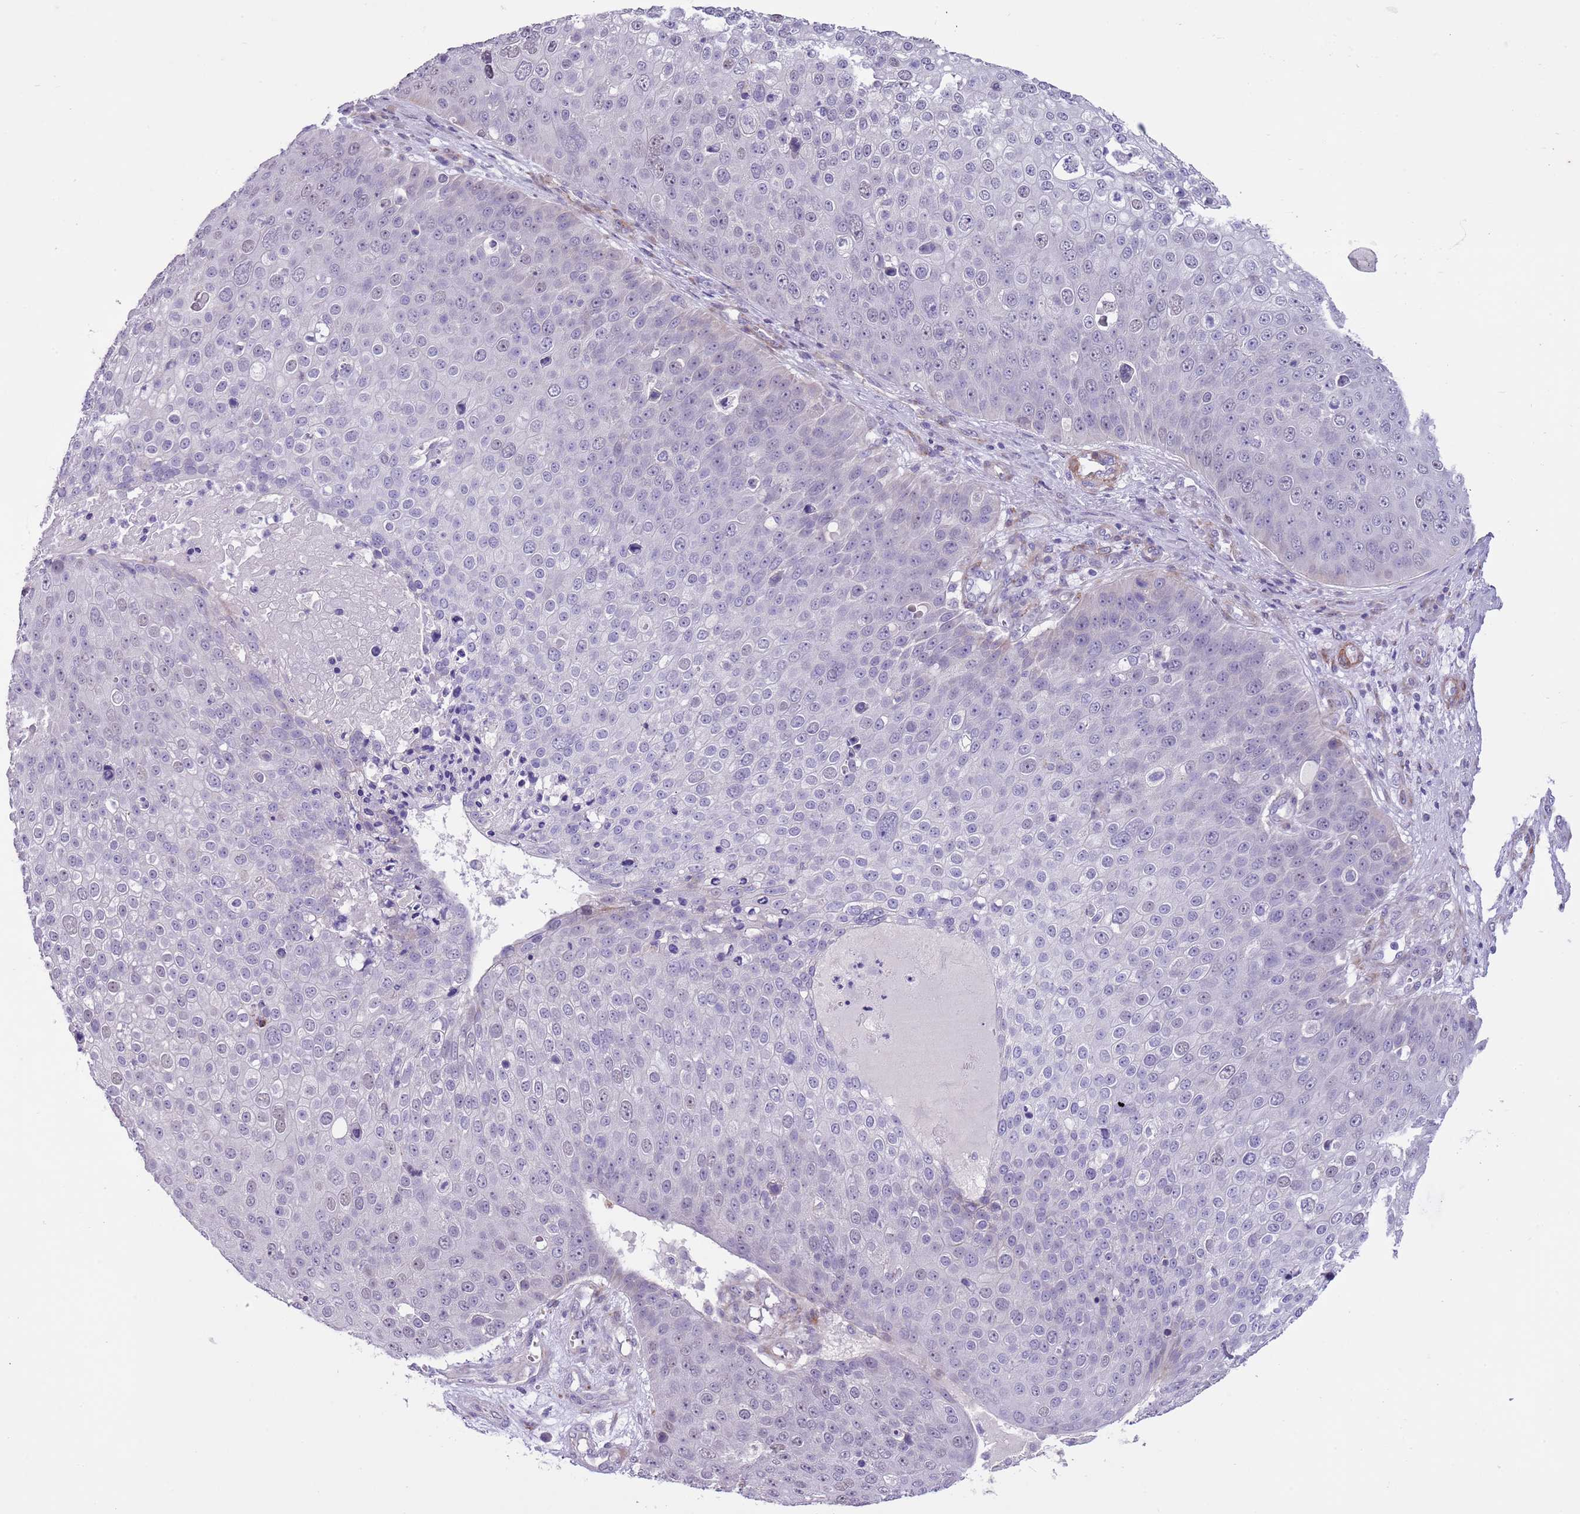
{"staining": {"intensity": "negative", "quantity": "none", "location": "none"}, "tissue": "skin cancer", "cell_type": "Tumor cells", "image_type": "cancer", "snomed": [{"axis": "morphology", "description": "Squamous cell carcinoma, NOS"}, {"axis": "topography", "description": "Skin"}], "caption": "Immunohistochemistry (IHC) photomicrograph of neoplastic tissue: skin squamous cell carcinoma stained with DAB (3,3'-diaminobenzidine) shows no significant protein staining in tumor cells. Brightfield microscopy of IHC stained with DAB (brown) and hematoxylin (blue), captured at high magnification.", "gene": "MRPL32", "patient": {"sex": "male", "age": 71}}